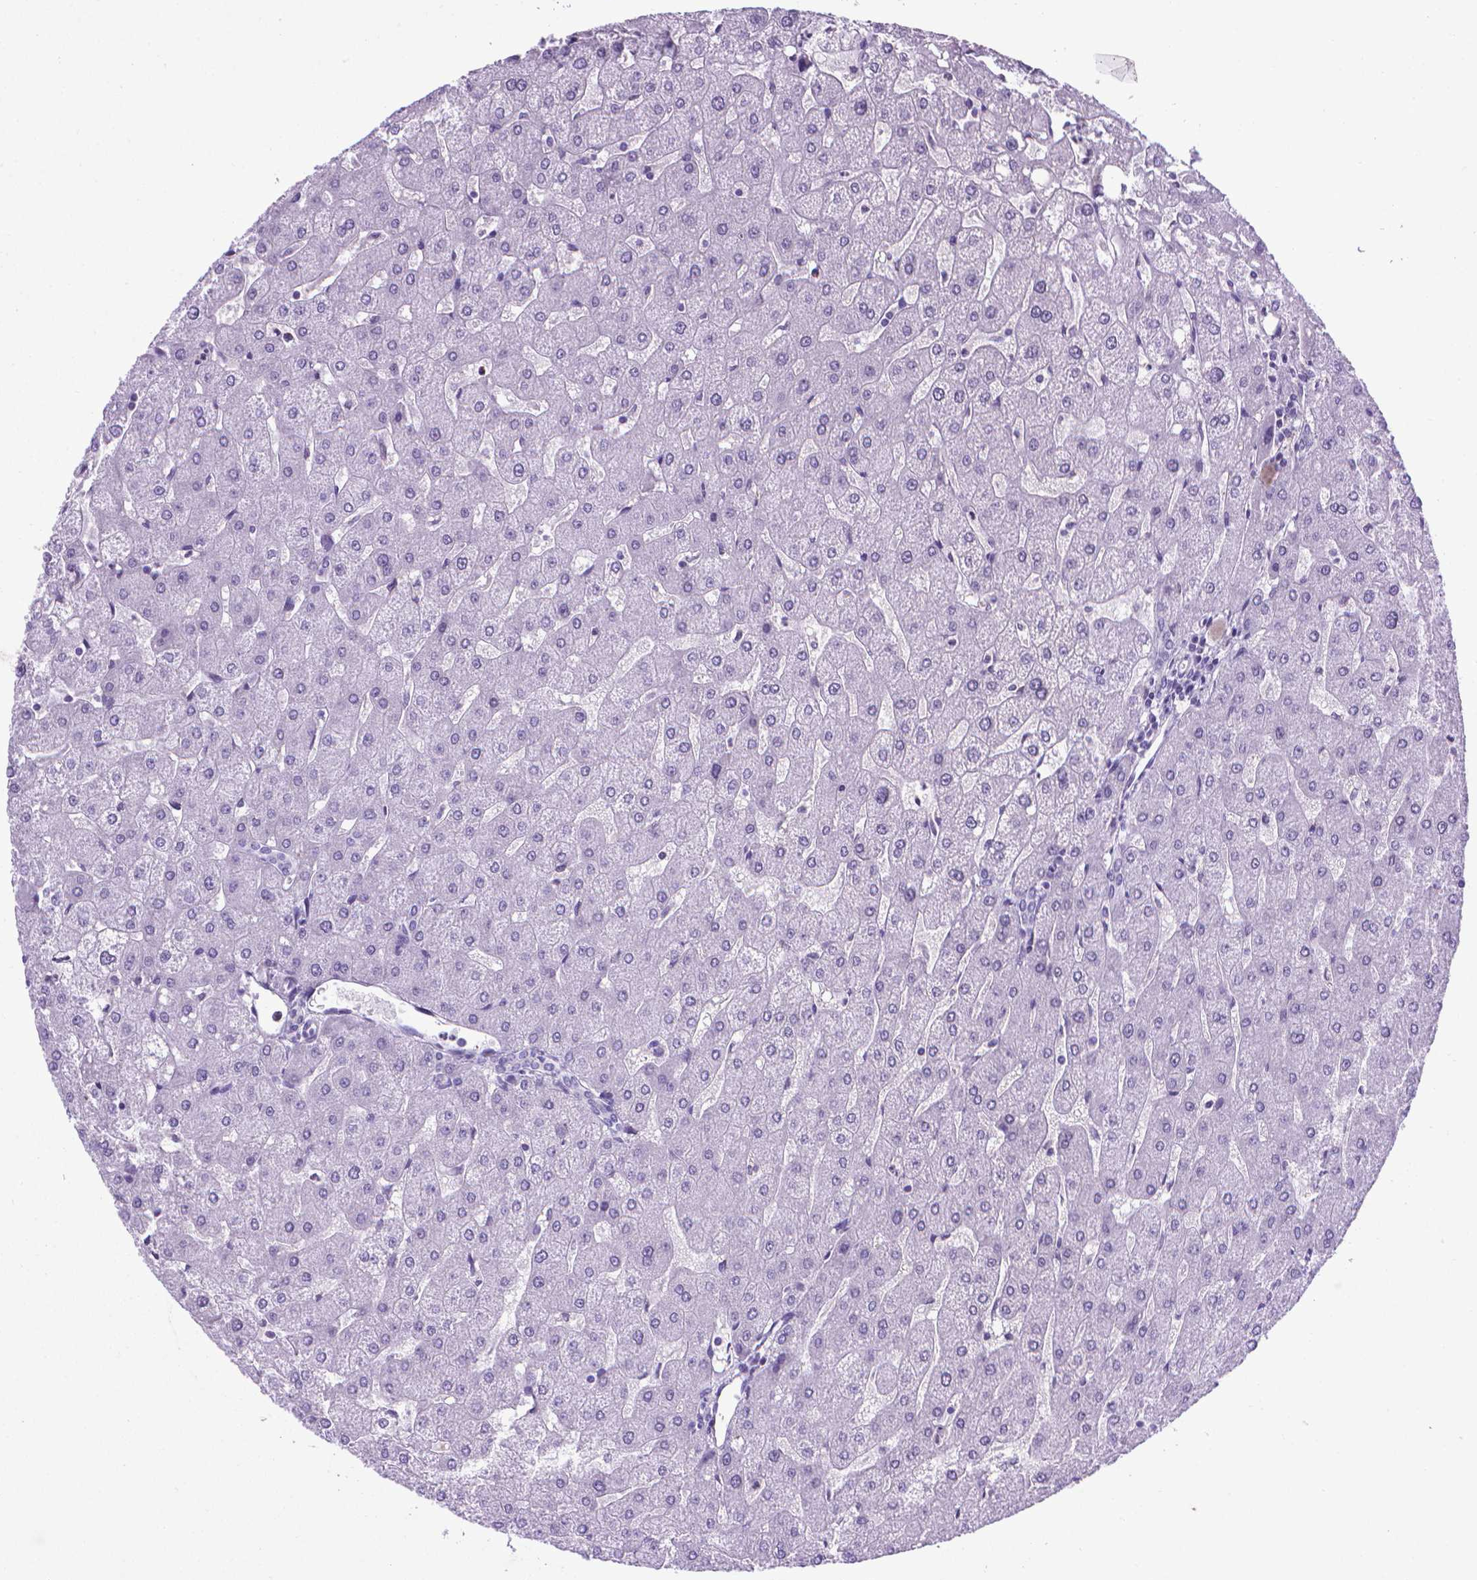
{"staining": {"intensity": "negative", "quantity": "none", "location": "none"}, "tissue": "liver", "cell_type": "Cholangiocytes", "image_type": "normal", "snomed": [{"axis": "morphology", "description": "Normal tissue, NOS"}, {"axis": "topography", "description": "Liver"}], "caption": "Immunohistochemical staining of unremarkable liver displays no significant staining in cholangiocytes.", "gene": "POU3F3", "patient": {"sex": "male", "age": 67}}